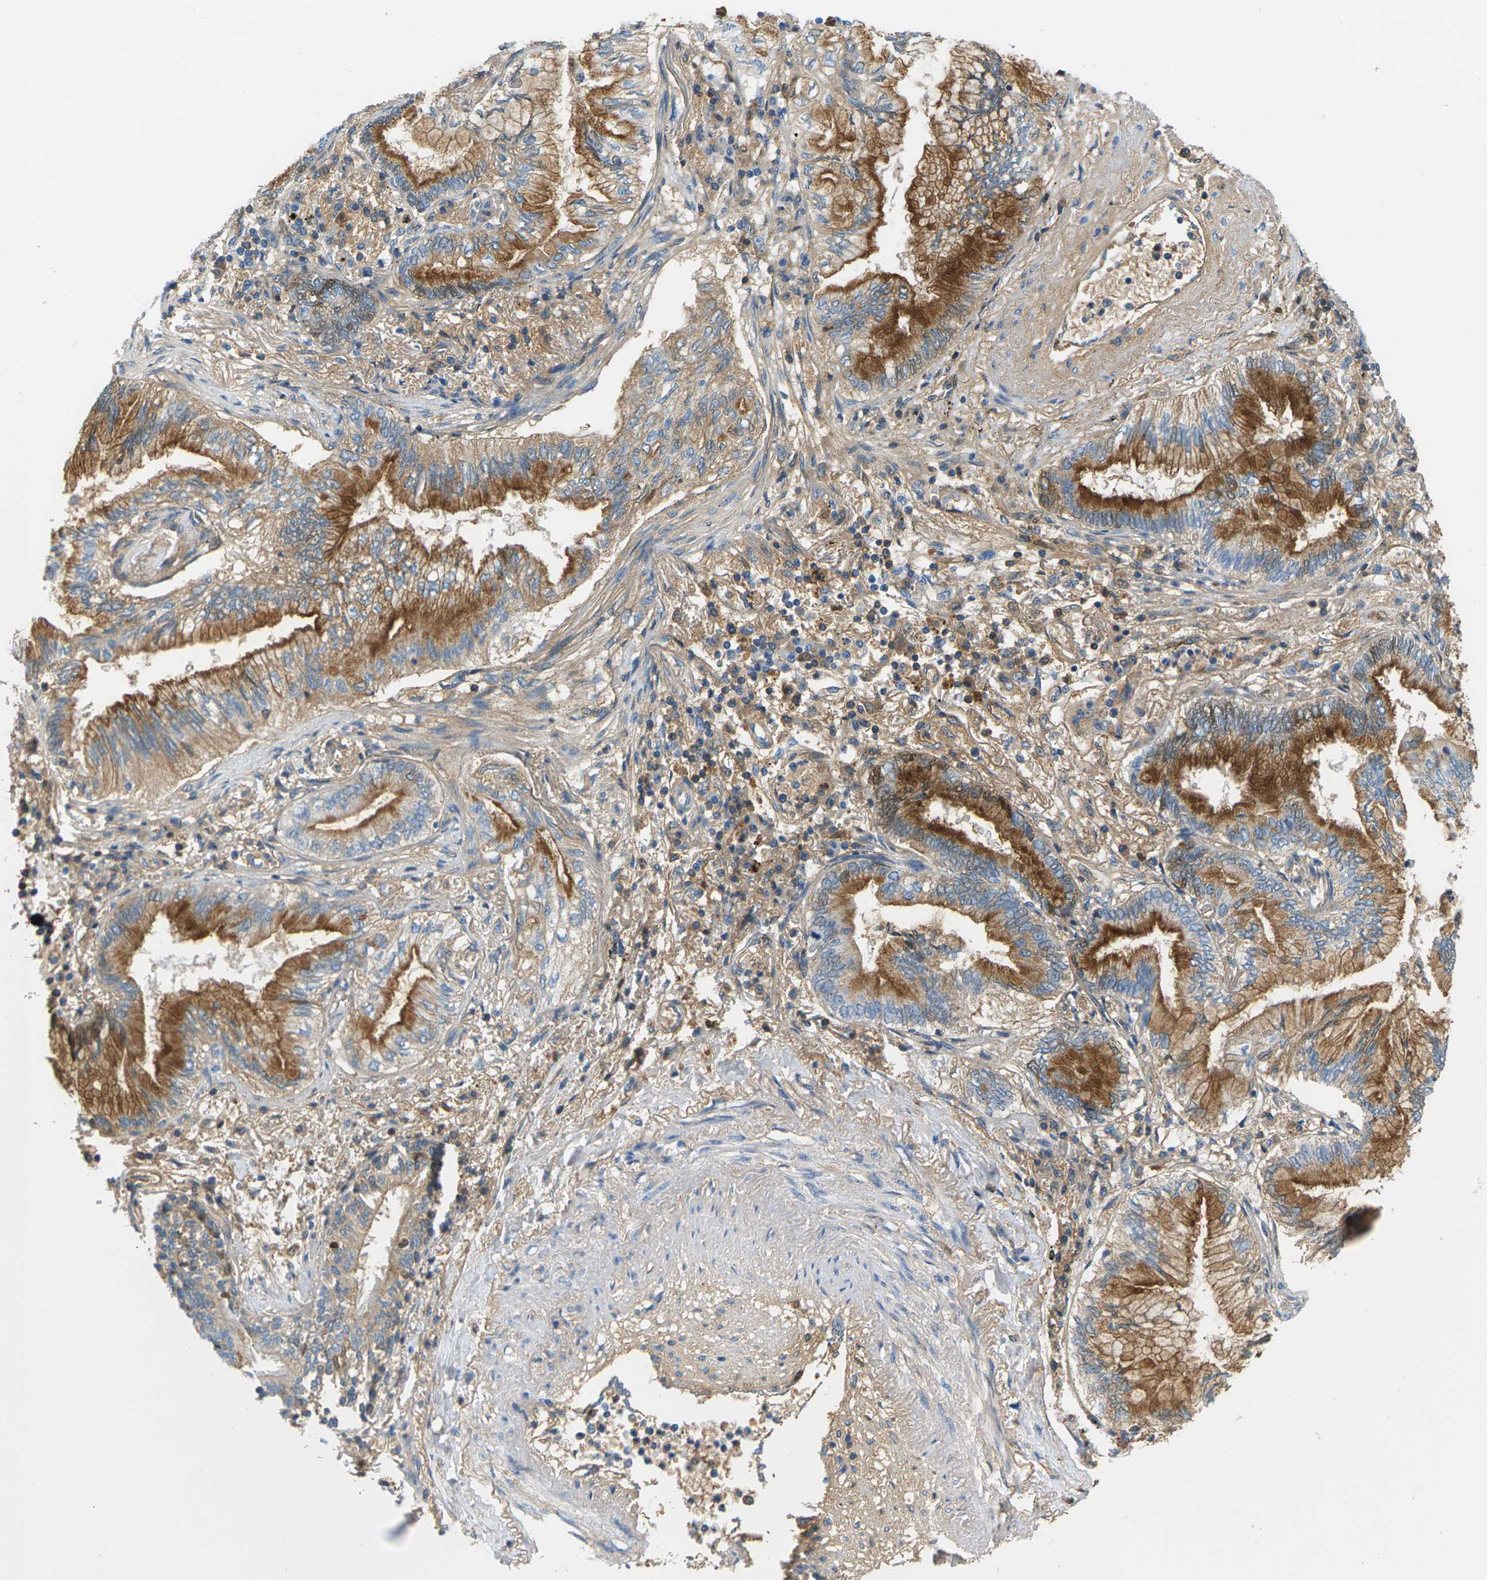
{"staining": {"intensity": "moderate", "quantity": "25%-75%", "location": "cytoplasmic/membranous"}, "tissue": "lung cancer", "cell_type": "Tumor cells", "image_type": "cancer", "snomed": [{"axis": "morphology", "description": "Normal tissue, NOS"}, {"axis": "morphology", "description": "Adenocarcinoma, NOS"}, {"axis": "topography", "description": "Bronchus"}, {"axis": "topography", "description": "Lung"}], "caption": "A high-resolution micrograph shows IHC staining of adenocarcinoma (lung), which shows moderate cytoplasmic/membranous positivity in about 25%-75% of tumor cells. (DAB = brown stain, brightfield microscopy at high magnification).", "gene": "CFI", "patient": {"sex": "female", "age": 70}}